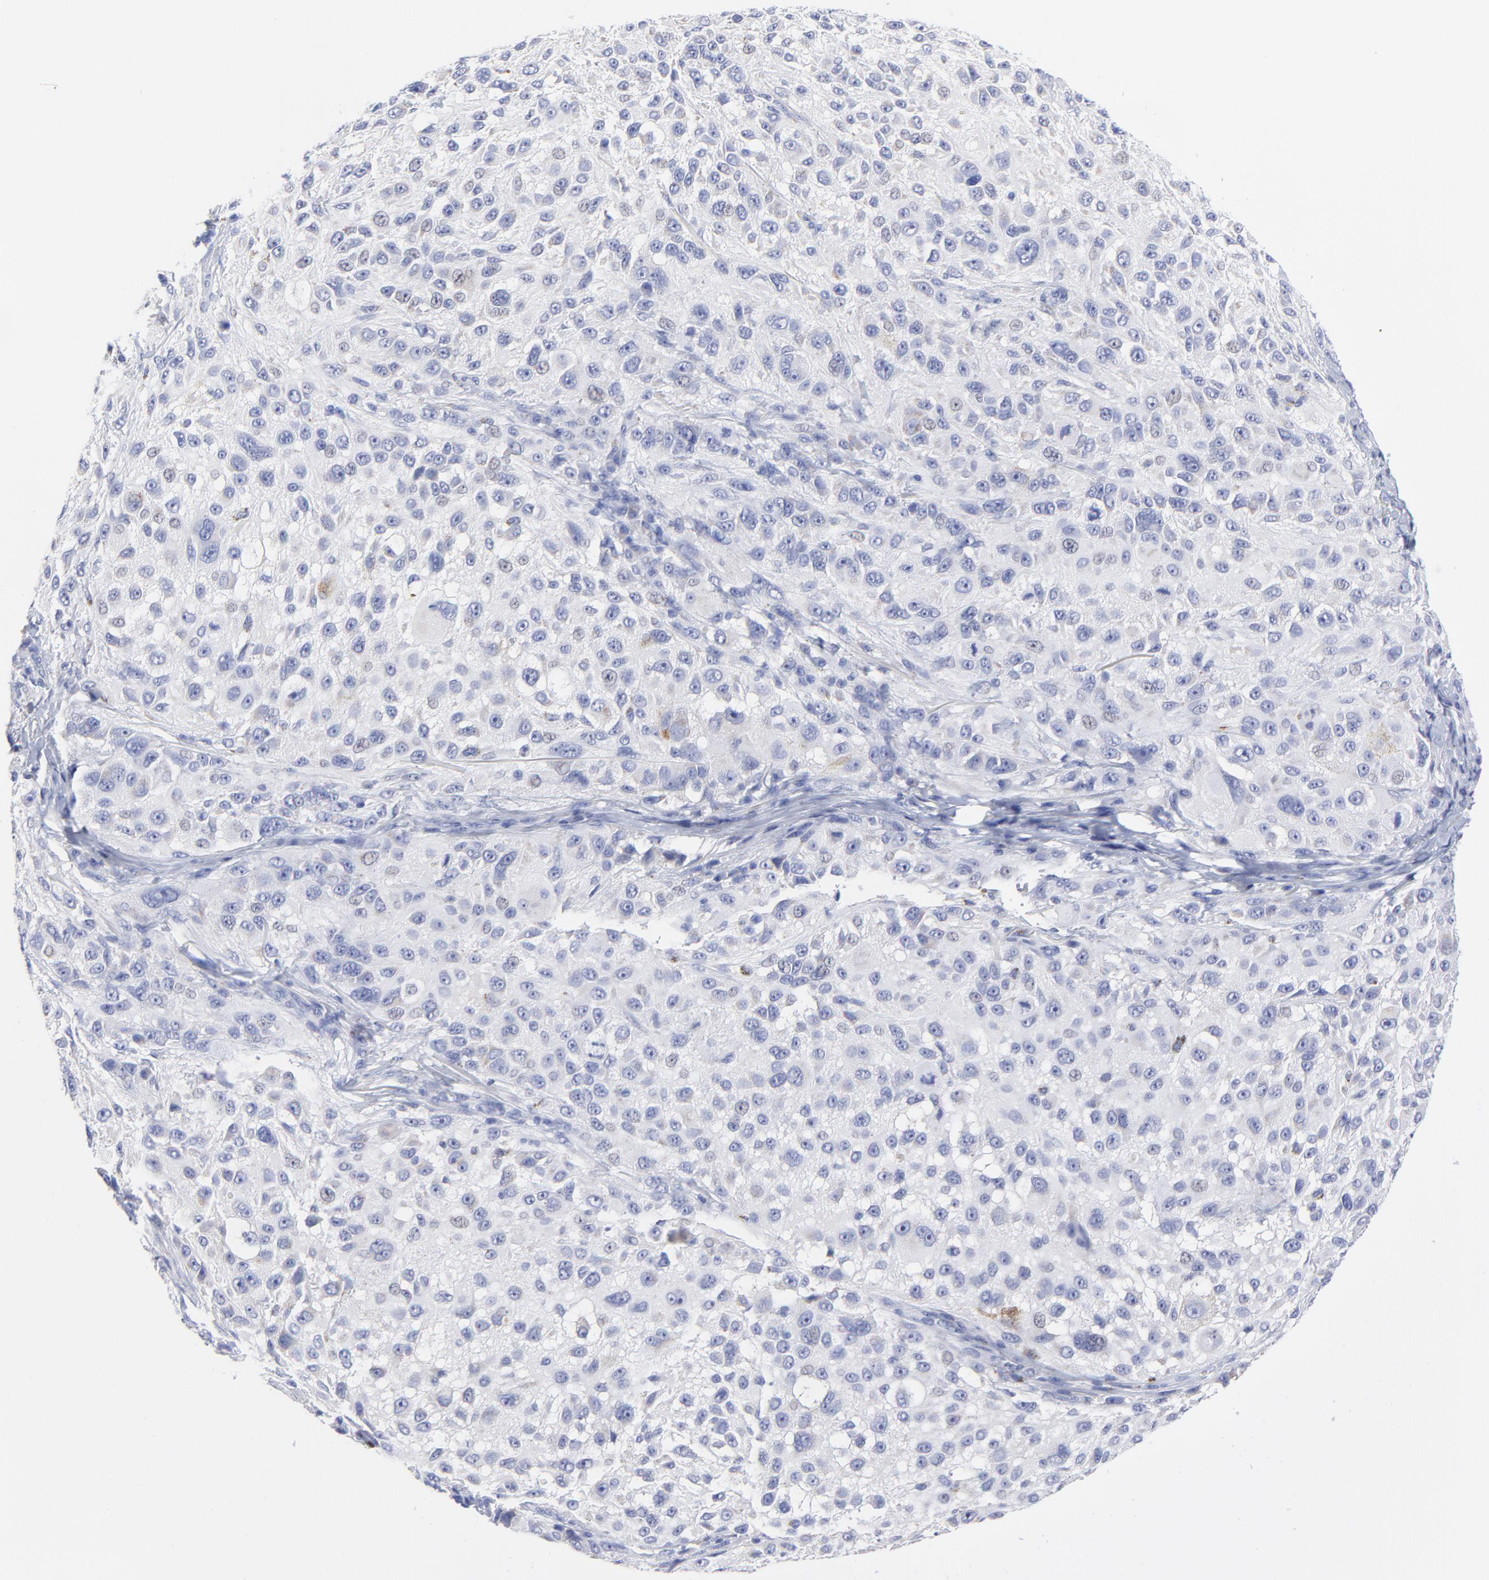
{"staining": {"intensity": "negative", "quantity": "none", "location": "none"}, "tissue": "melanoma", "cell_type": "Tumor cells", "image_type": "cancer", "snomed": [{"axis": "morphology", "description": "Necrosis, NOS"}, {"axis": "morphology", "description": "Malignant melanoma, NOS"}, {"axis": "topography", "description": "Skin"}], "caption": "Immunohistochemistry (IHC) micrograph of human malignant melanoma stained for a protein (brown), which shows no positivity in tumor cells. (DAB (3,3'-diaminobenzidine) immunohistochemistry (IHC), high magnification).", "gene": "DUSP9", "patient": {"sex": "female", "age": 87}}